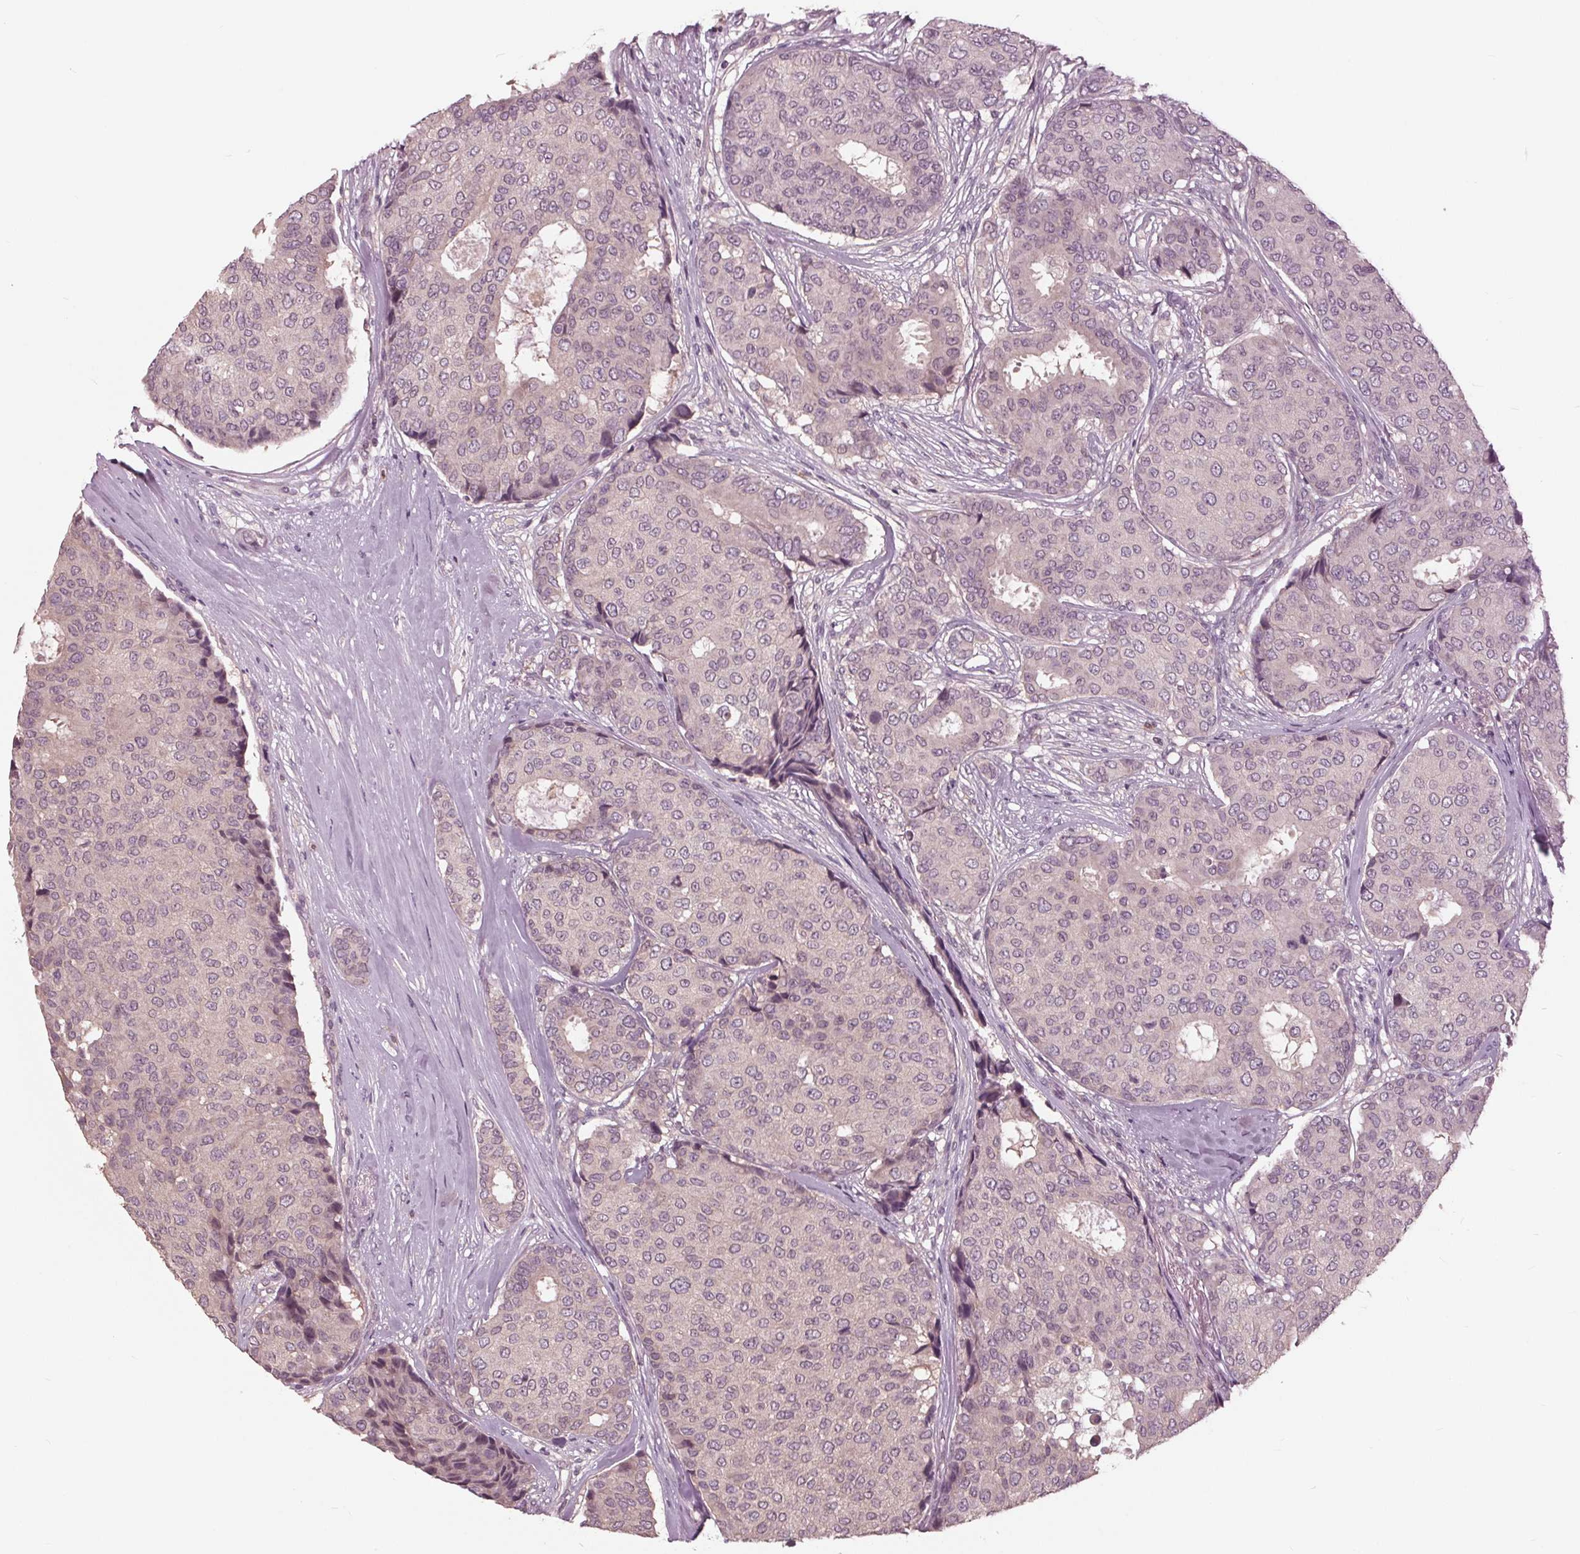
{"staining": {"intensity": "negative", "quantity": "none", "location": "none"}, "tissue": "breast cancer", "cell_type": "Tumor cells", "image_type": "cancer", "snomed": [{"axis": "morphology", "description": "Duct carcinoma"}, {"axis": "topography", "description": "Breast"}], "caption": "IHC histopathology image of human intraductal carcinoma (breast) stained for a protein (brown), which demonstrates no expression in tumor cells.", "gene": "SIGLEC6", "patient": {"sex": "female", "age": 75}}